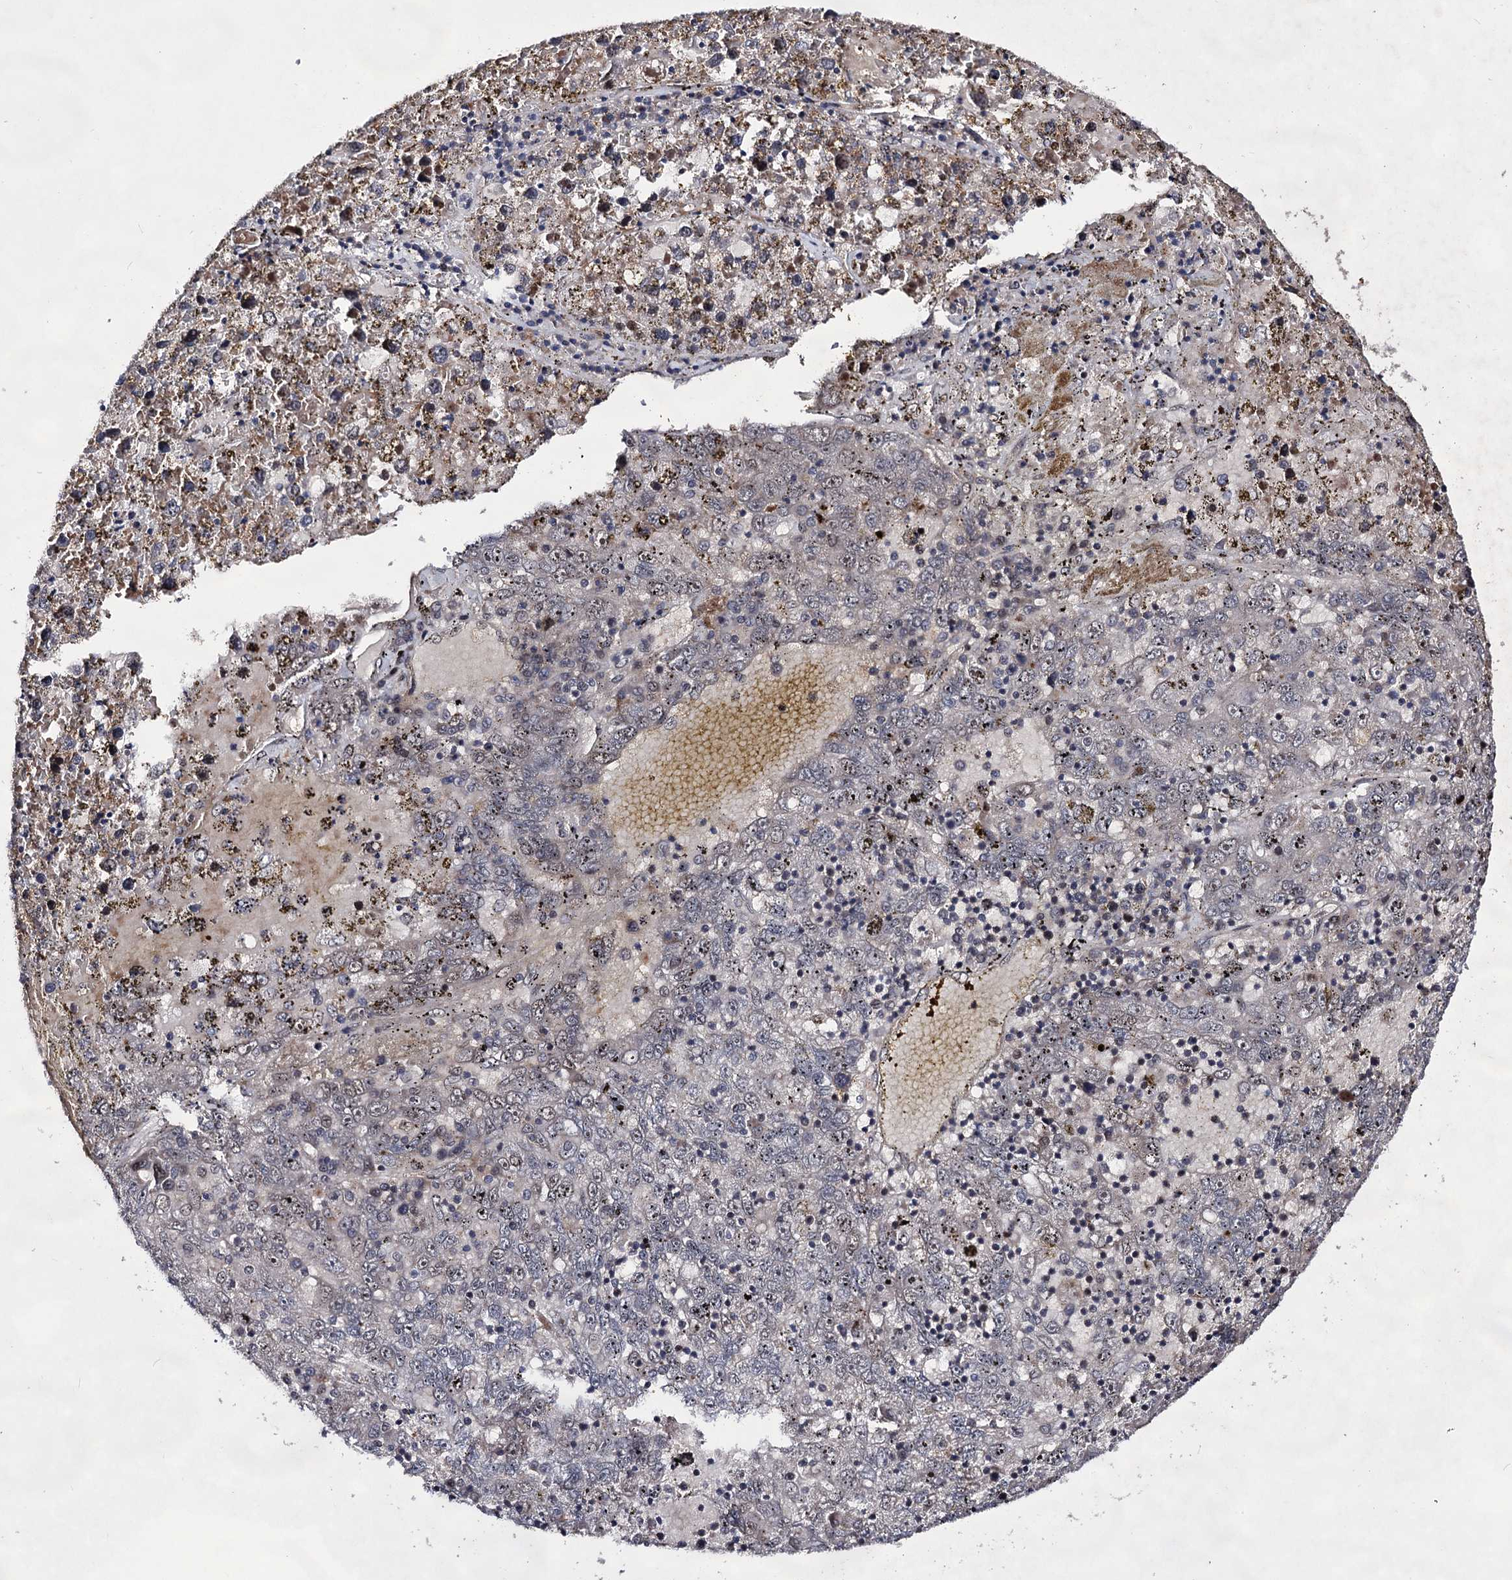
{"staining": {"intensity": "weak", "quantity": "<25%", "location": "nuclear"}, "tissue": "liver cancer", "cell_type": "Tumor cells", "image_type": "cancer", "snomed": [{"axis": "morphology", "description": "Carcinoma, Hepatocellular, NOS"}, {"axis": "topography", "description": "Liver"}], "caption": "The photomicrograph shows no significant staining in tumor cells of liver cancer (hepatocellular carcinoma).", "gene": "EXOSC10", "patient": {"sex": "male", "age": 49}}